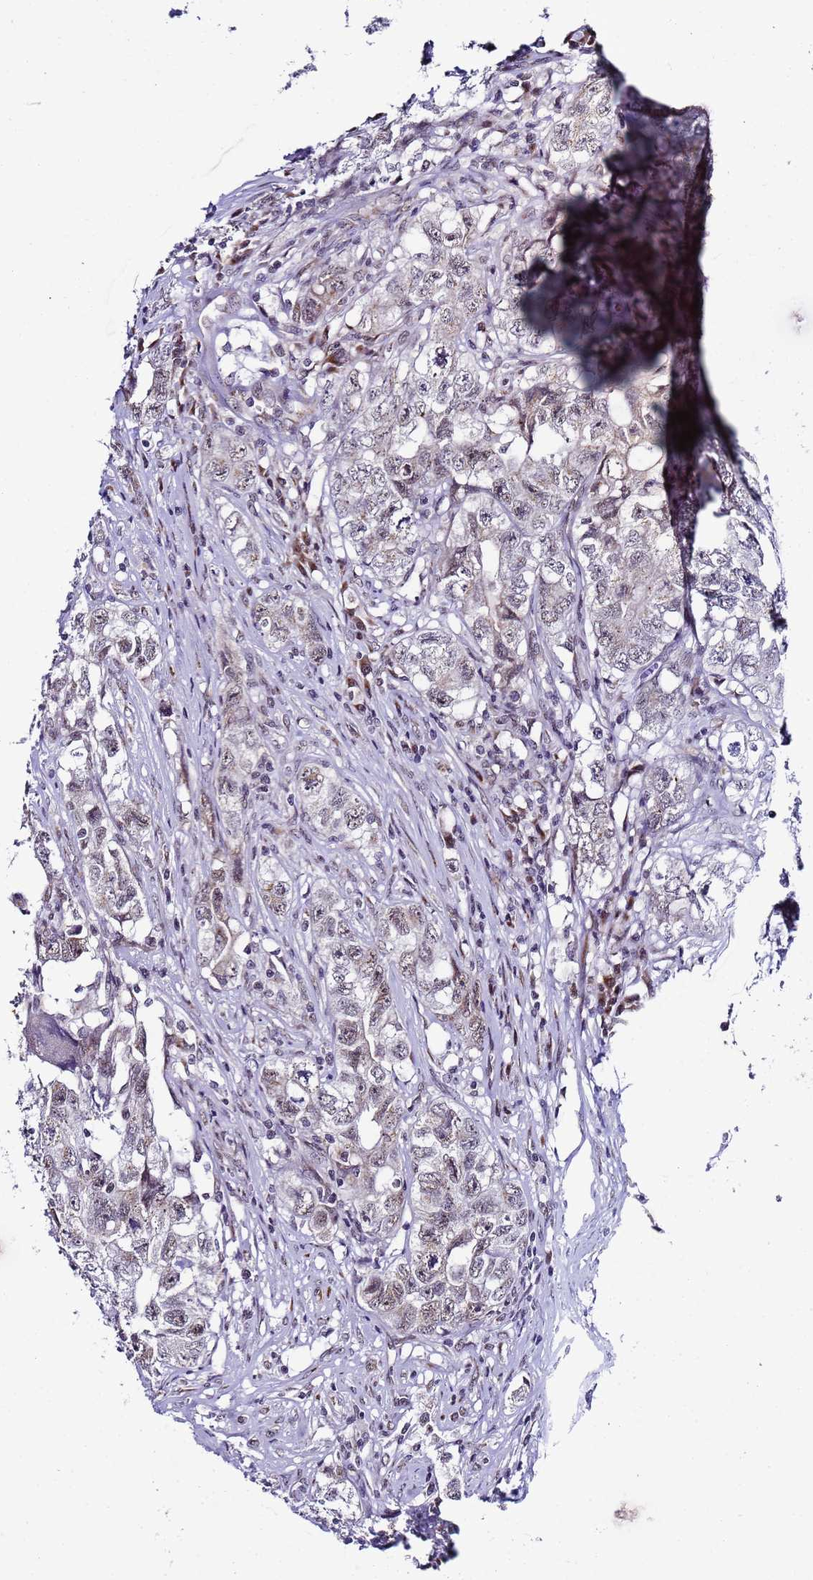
{"staining": {"intensity": "moderate", "quantity": "<25%", "location": "nuclear"}, "tissue": "testis cancer", "cell_type": "Tumor cells", "image_type": "cancer", "snomed": [{"axis": "morphology", "description": "Seminoma, NOS"}, {"axis": "morphology", "description": "Carcinoma, Embryonal, NOS"}, {"axis": "topography", "description": "Testis"}], "caption": "Testis embryonal carcinoma stained with immunohistochemistry exhibits moderate nuclear positivity in approximately <25% of tumor cells.", "gene": "C19orf47", "patient": {"sex": "male", "age": 43}}